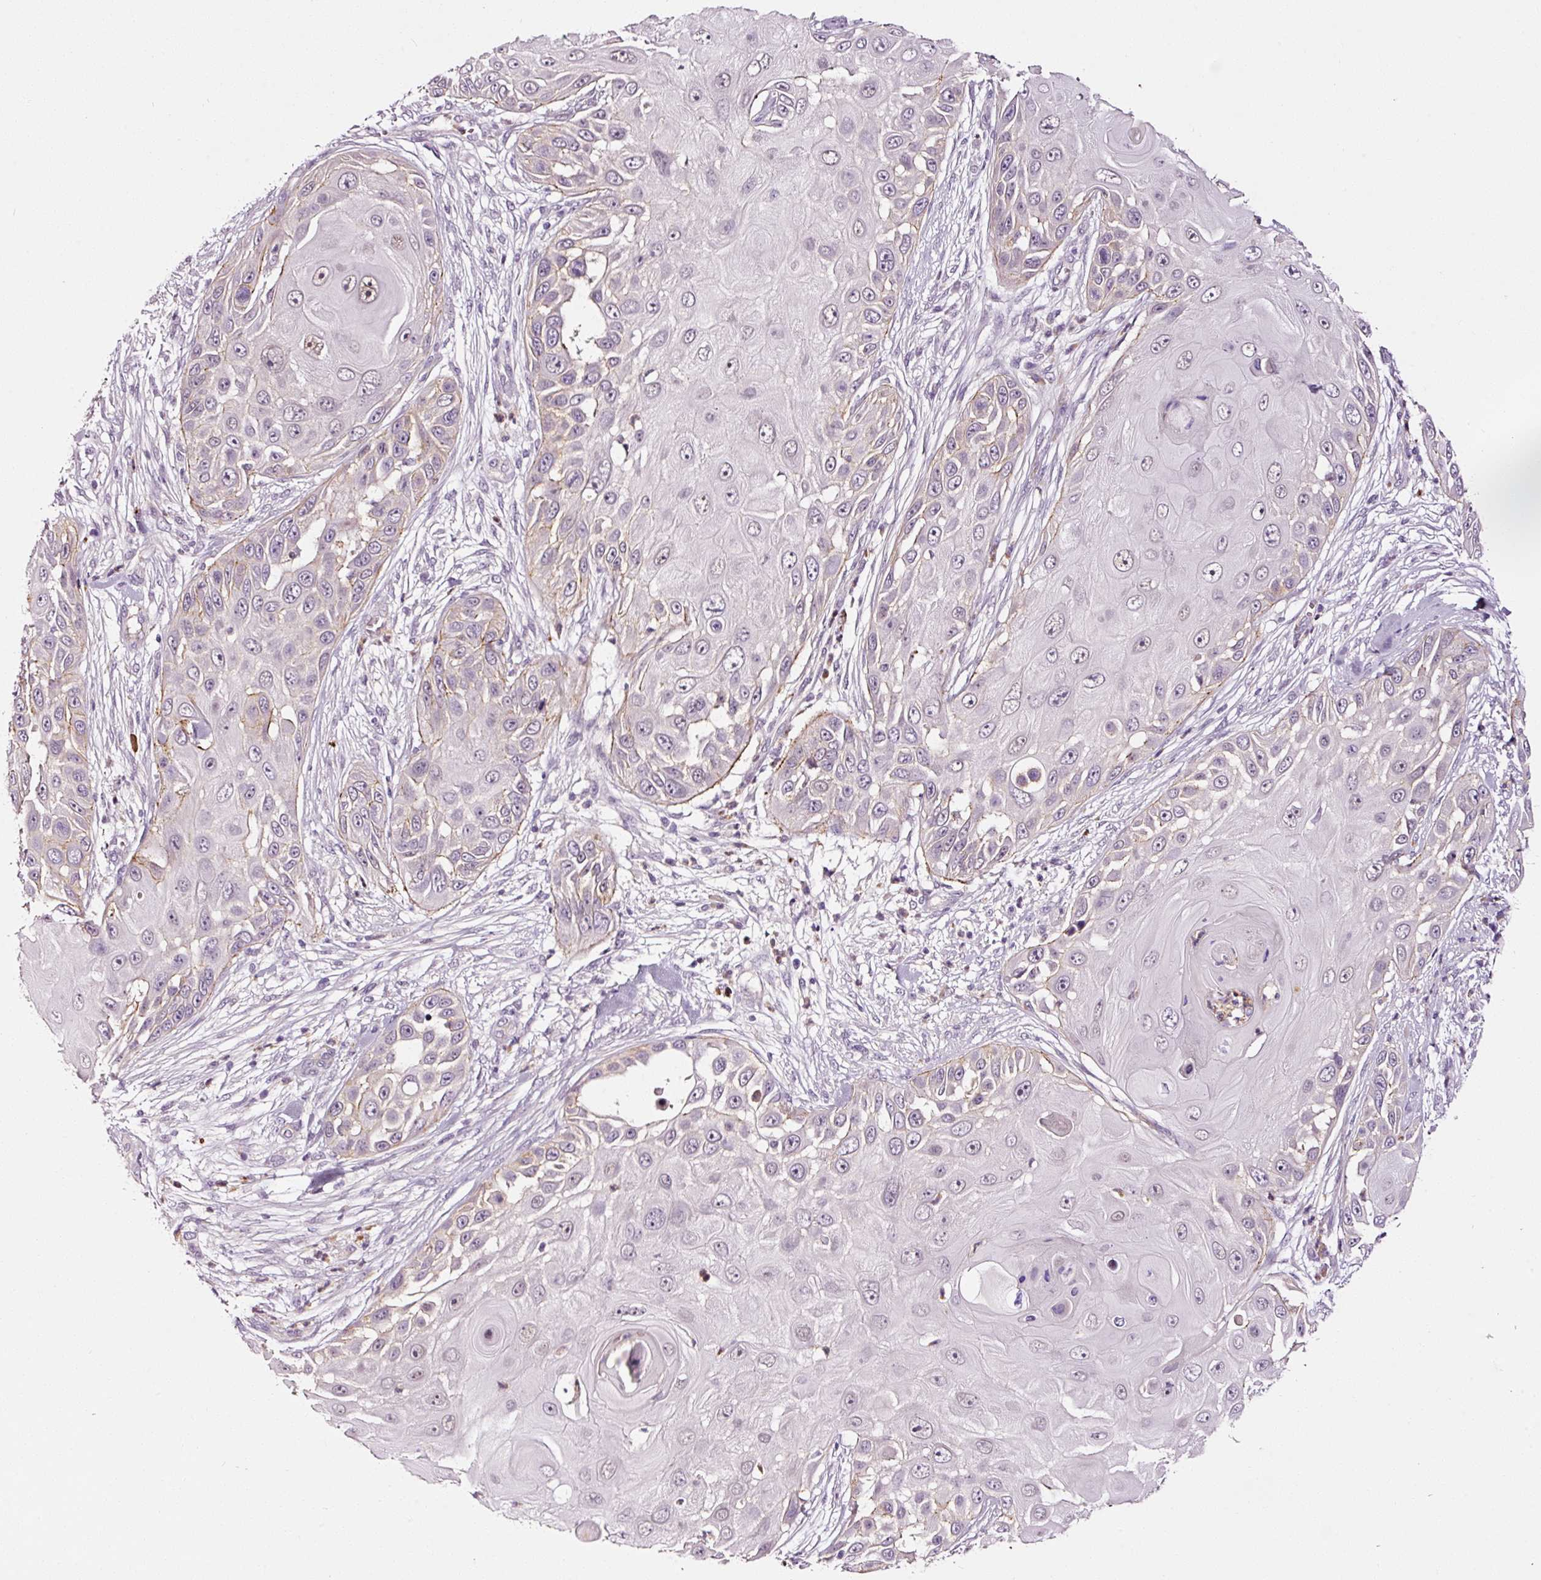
{"staining": {"intensity": "negative", "quantity": "none", "location": "none"}, "tissue": "skin cancer", "cell_type": "Tumor cells", "image_type": "cancer", "snomed": [{"axis": "morphology", "description": "Squamous cell carcinoma, NOS"}, {"axis": "topography", "description": "Skin"}], "caption": "The IHC photomicrograph has no significant staining in tumor cells of skin cancer tissue.", "gene": "ABCB4", "patient": {"sex": "female", "age": 44}}